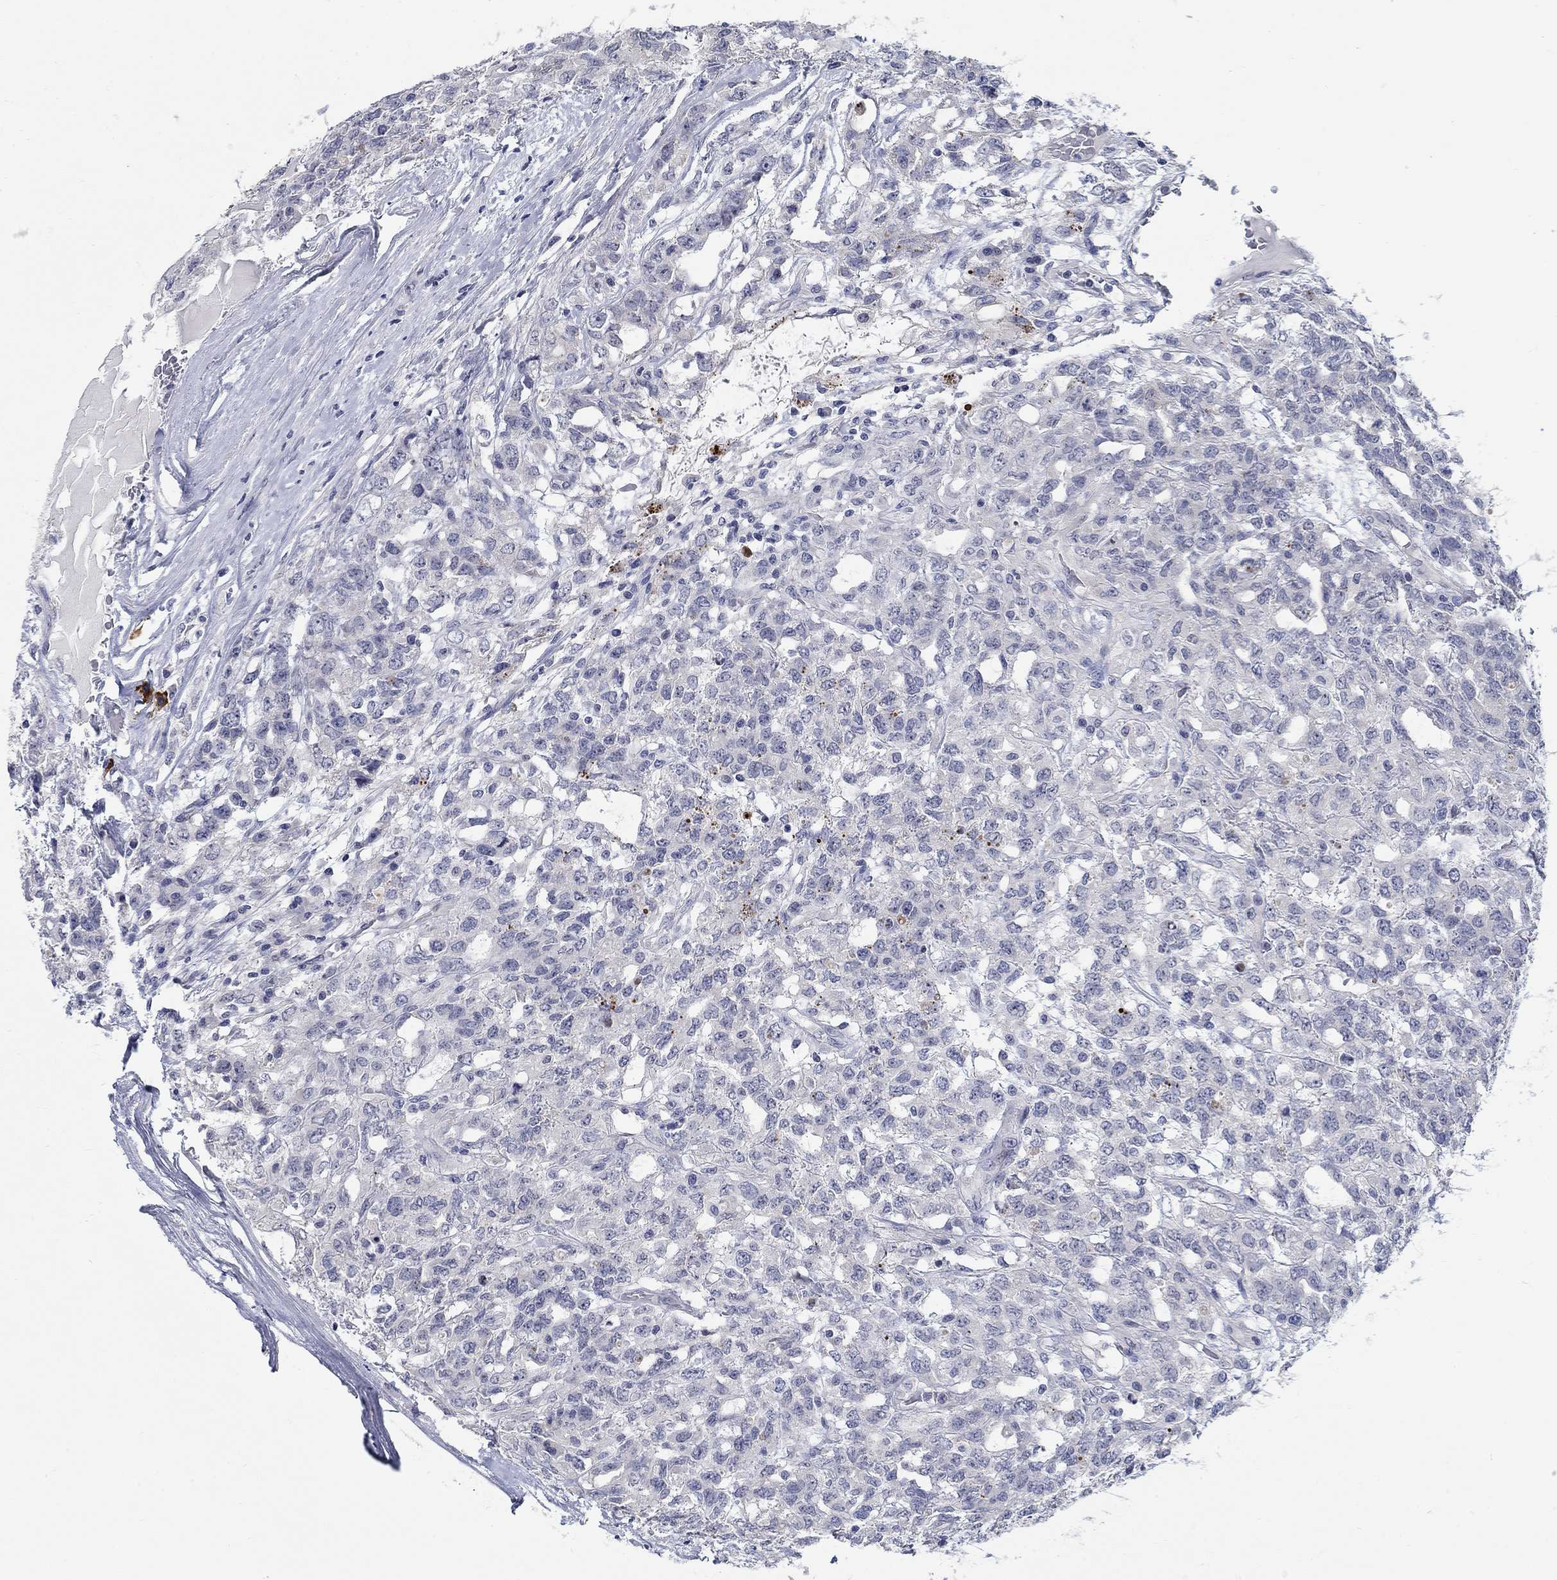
{"staining": {"intensity": "negative", "quantity": "none", "location": "none"}, "tissue": "testis cancer", "cell_type": "Tumor cells", "image_type": "cancer", "snomed": [{"axis": "morphology", "description": "Seminoma, NOS"}, {"axis": "topography", "description": "Testis"}], "caption": "This is an immunohistochemistry (IHC) histopathology image of testis cancer (seminoma). There is no positivity in tumor cells.", "gene": "SMIM18", "patient": {"sex": "male", "age": 52}}